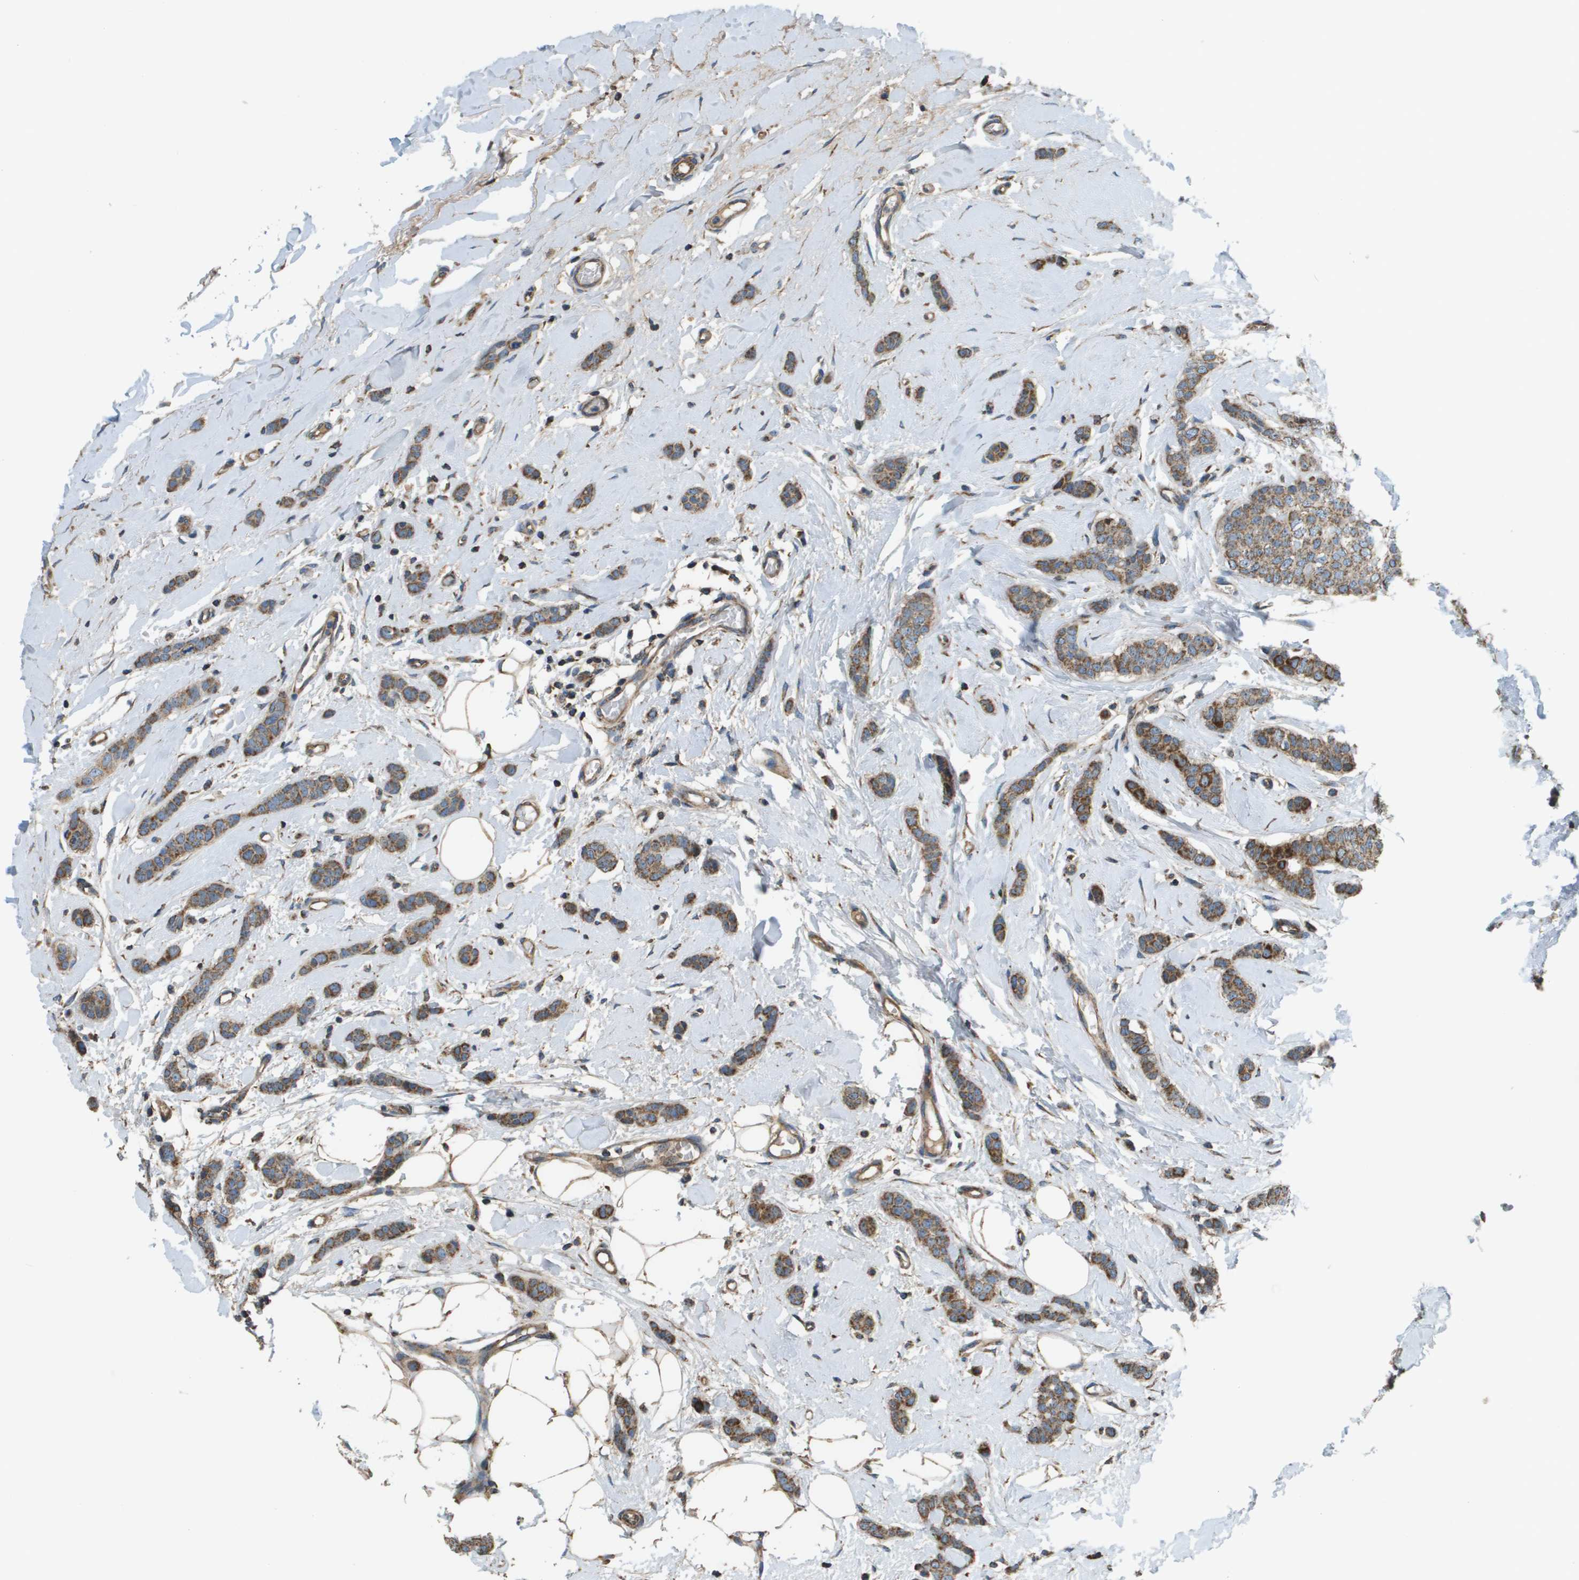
{"staining": {"intensity": "moderate", "quantity": ">75%", "location": "cytoplasmic/membranous"}, "tissue": "breast cancer", "cell_type": "Tumor cells", "image_type": "cancer", "snomed": [{"axis": "morphology", "description": "Lobular carcinoma"}, {"axis": "topography", "description": "Skin"}, {"axis": "topography", "description": "Breast"}], "caption": "Breast cancer (lobular carcinoma) stained with a brown dye displays moderate cytoplasmic/membranous positive expression in about >75% of tumor cells.", "gene": "NRK", "patient": {"sex": "female", "age": 46}}